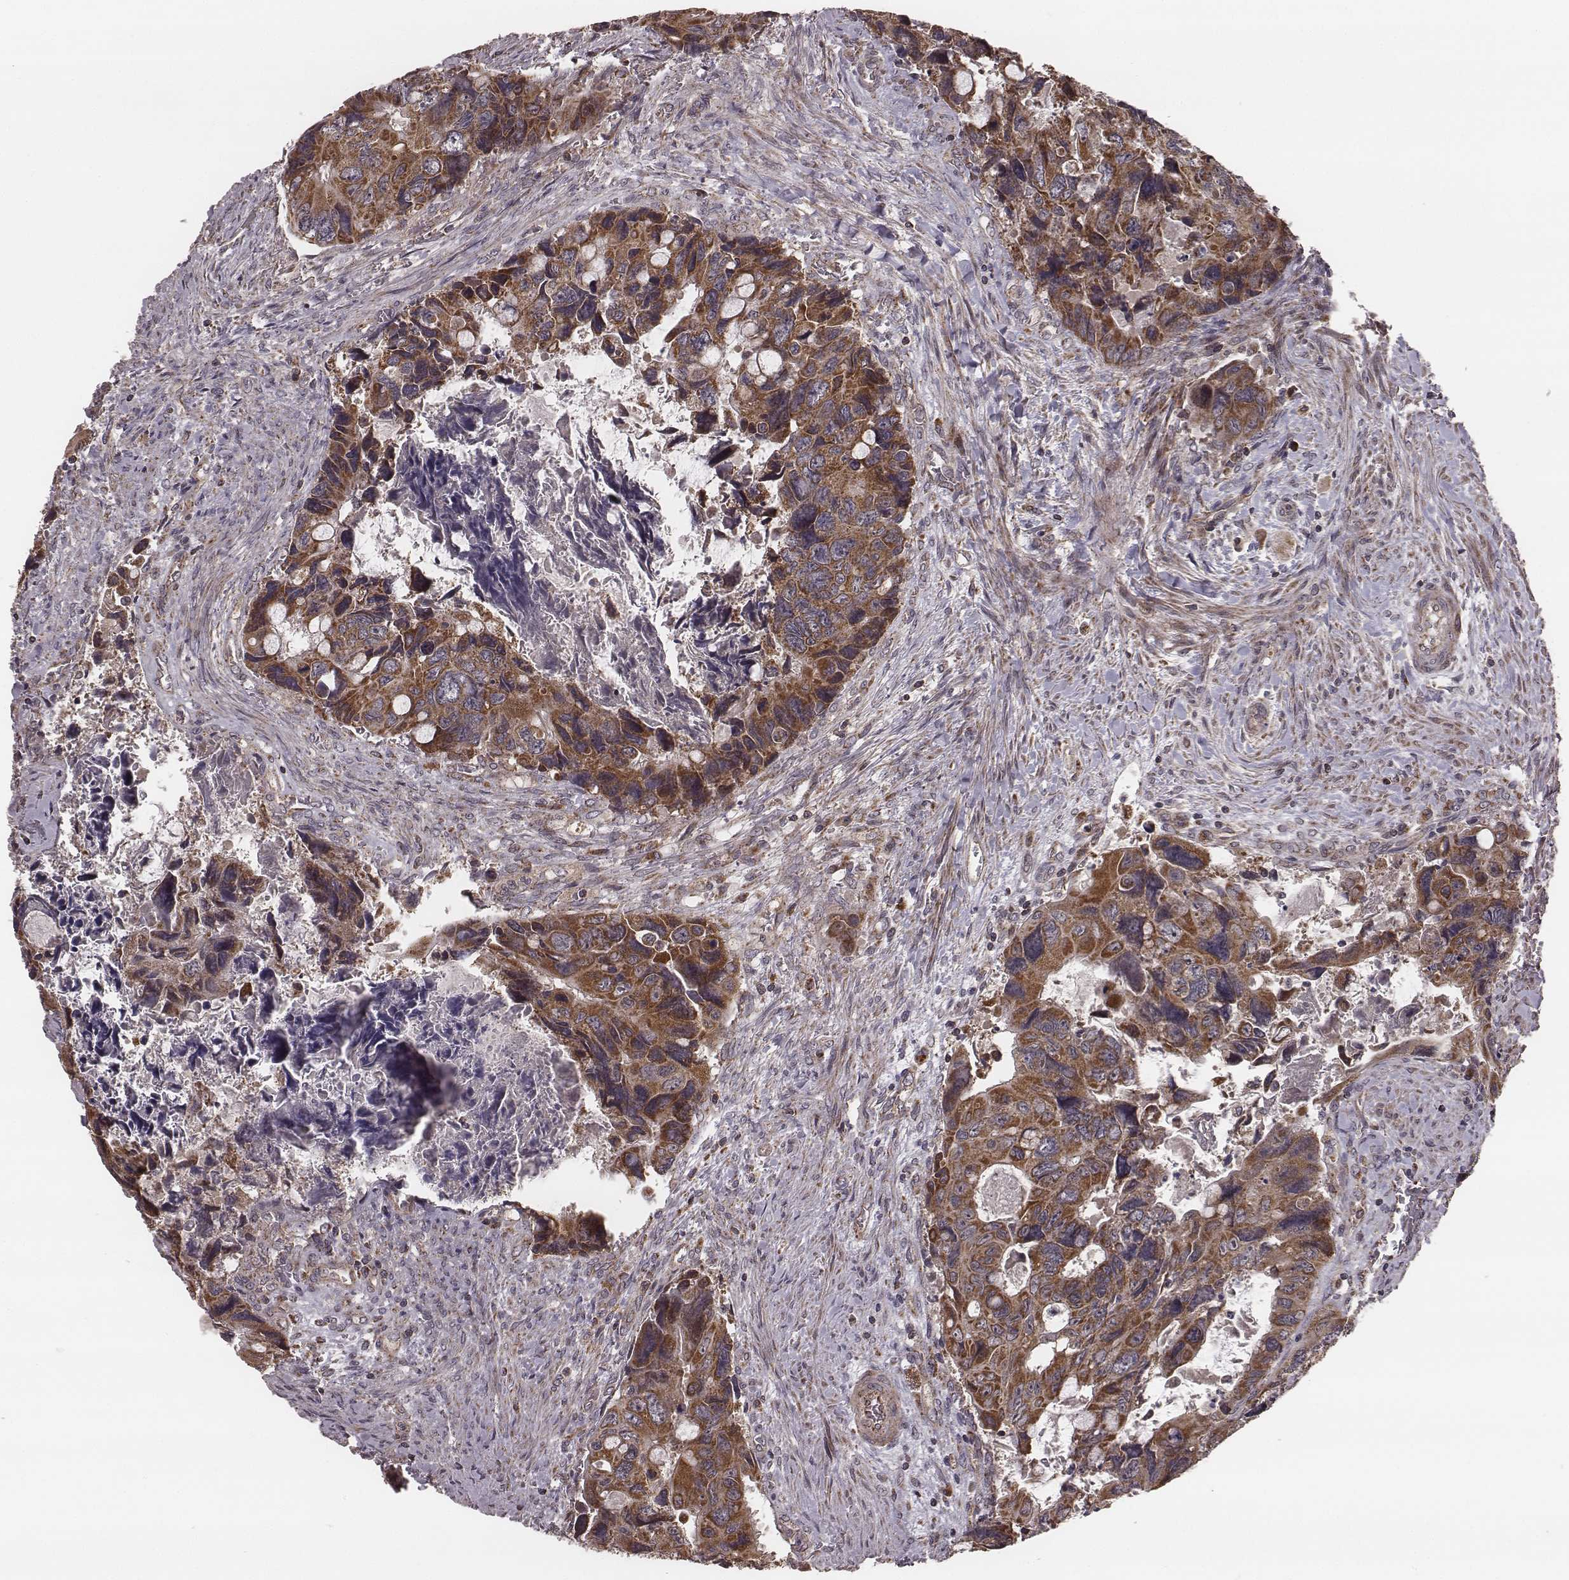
{"staining": {"intensity": "moderate", "quantity": ">75%", "location": "cytoplasmic/membranous"}, "tissue": "colorectal cancer", "cell_type": "Tumor cells", "image_type": "cancer", "snomed": [{"axis": "morphology", "description": "Adenocarcinoma, NOS"}, {"axis": "topography", "description": "Rectum"}], "caption": "A brown stain highlights moderate cytoplasmic/membranous staining of a protein in human colorectal cancer (adenocarcinoma) tumor cells.", "gene": "ZDHHC21", "patient": {"sex": "male", "age": 62}}